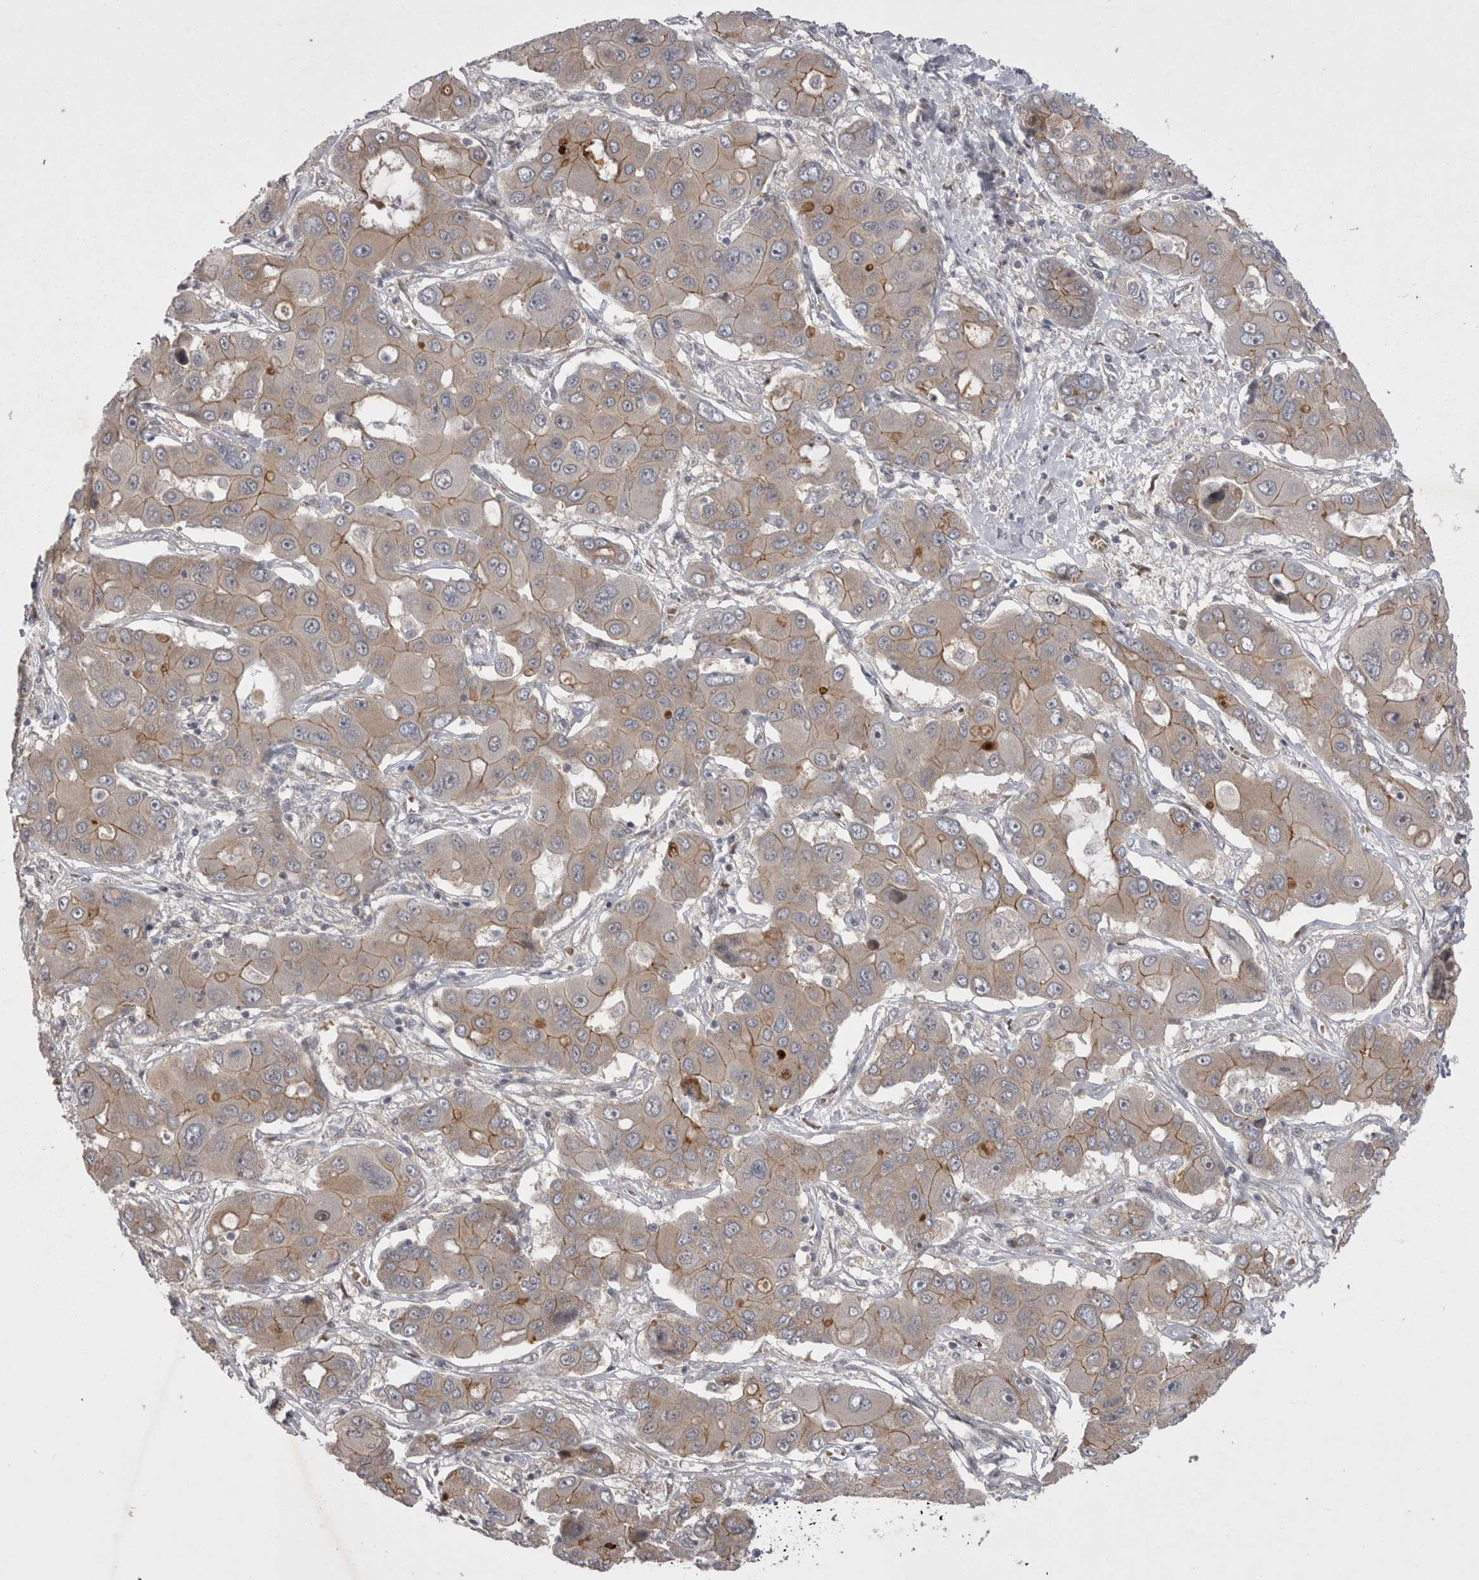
{"staining": {"intensity": "weak", "quantity": "25%-75%", "location": "cytoplasmic/membranous"}, "tissue": "liver cancer", "cell_type": "Tumor cells", "image_type": "cancer", "snomed": [{"axis": "morphology", "description": "Cholangiocarcinoma"}, {"axis": "topography", "description": "Liver"}], "caption": "A histopathology image of cholangiocarcinoma (liver) stained for a protein shows weak cytoplasmic/membranous brown staining in tumor cells.", "gene": "NENF", "patient": {"sex": "male", "age": 67}}